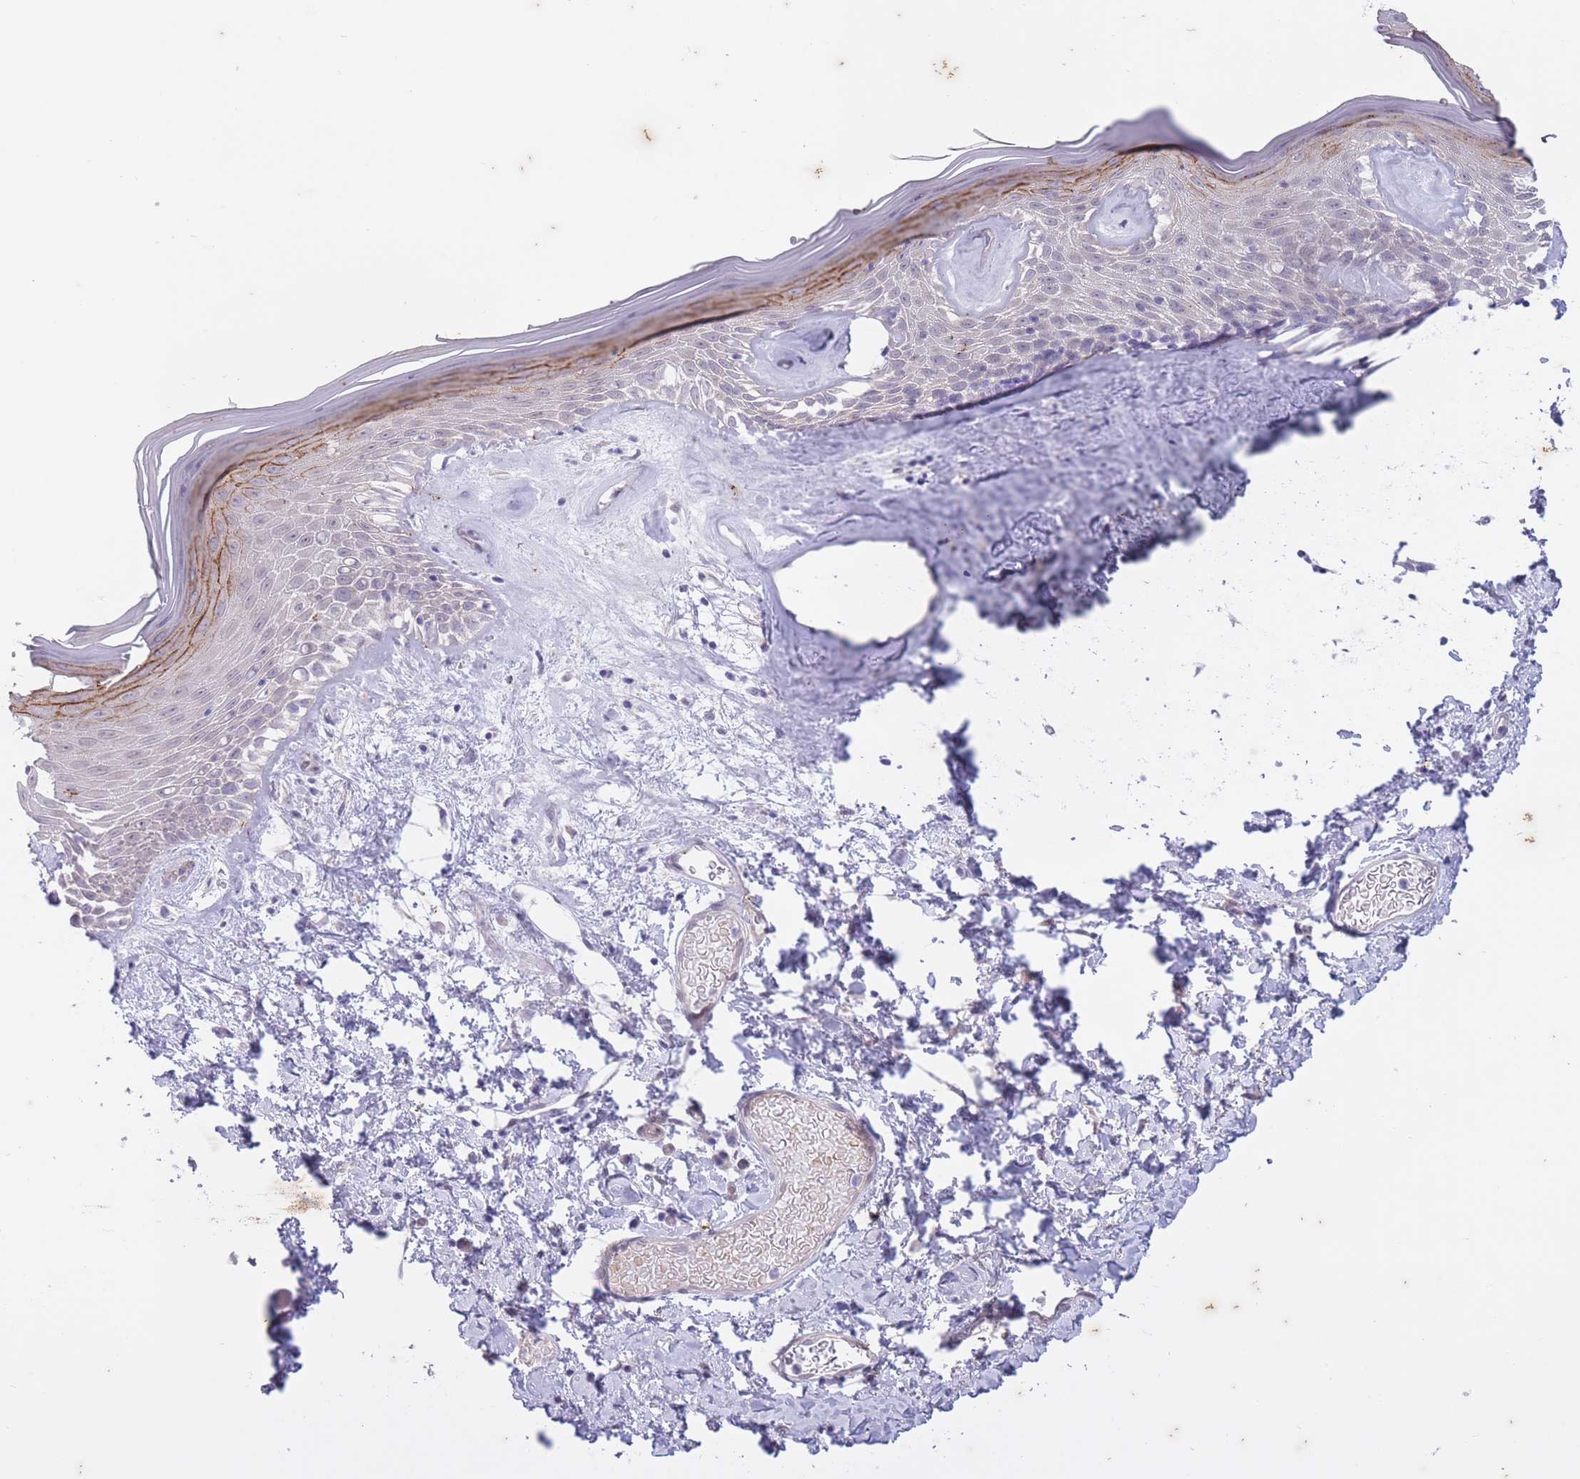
{"staining": {"intensity": "moderate", "quantity": "<25%", "location": "cytoplasmic/membranous"}, "tissue": "skin", "cell_type": "Epidermal cells", "image_type": "normal", "snomed": [{"axis": "morphology", "description": "Normal tissue, NOS"}, {"axis": "morphology", "description": "Inflammation, NOS"}, {"axis": "topography", "description": "Vulva"}], "caption": "Normal skin exhibits moderate cytoplasmic/membranous staining in about <25% of epidermal cells, visualized by immunohistochemistry.", "gene": "ARPIN", "patient": {"sex": "female", "age": 86}}